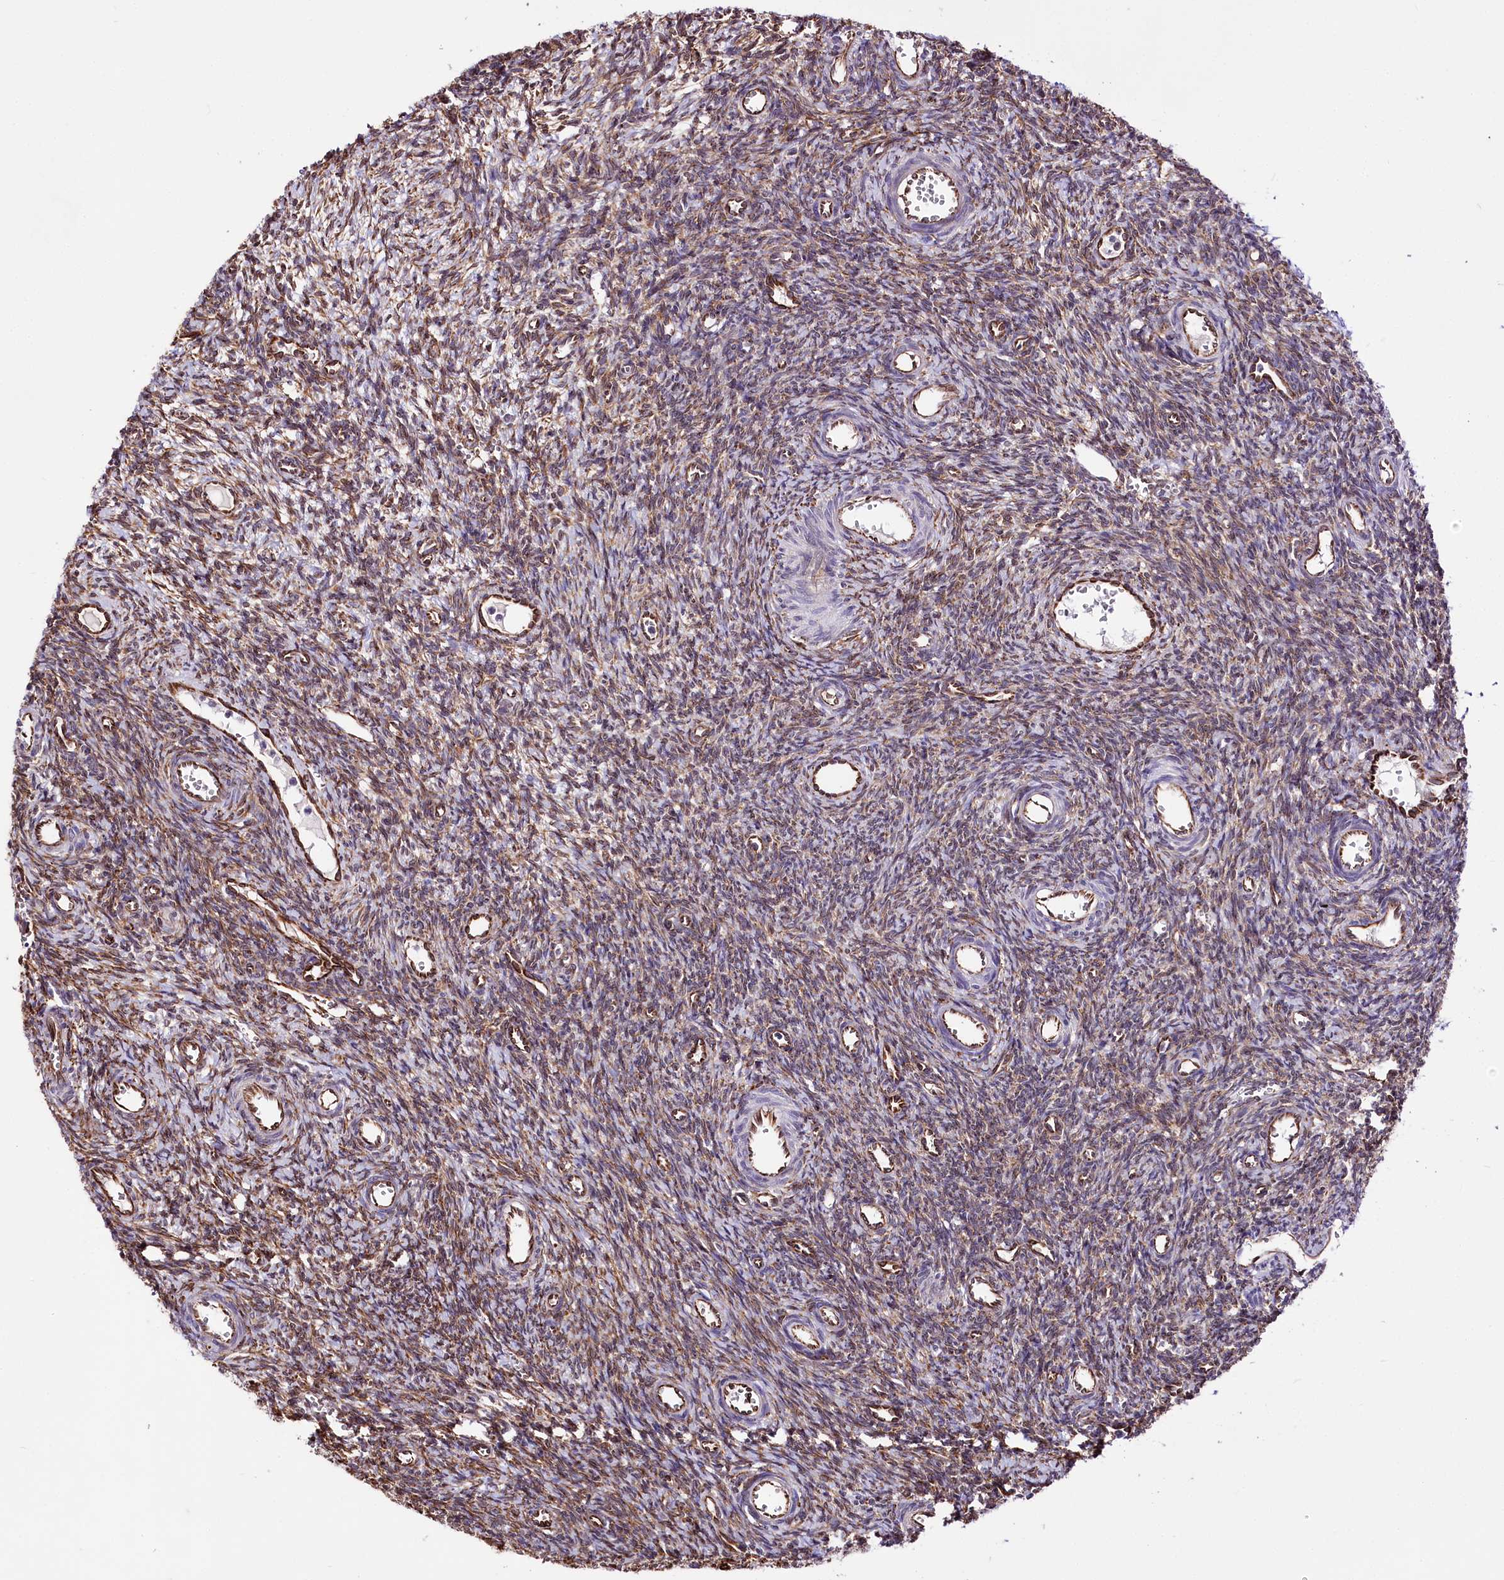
{"staining": {"intensity": "moderate", "quantity": "25%-75%", "location": "cytoplasmic/membranous"}, "tissue": "ovary", "cell_type": "Ovarian stroma cells", "image_type": "normal", "snomed": [{"axis": "morphology", "description": "Normal tissue, NOS"}, {"axis": "topography", "description": "Ovary"}], "caption": "High-magnification brightfield microscopy of normal ovary stained with DAB (3,3'-diaminobenzidine) (brown) and counterstained with hematoxylin (blue). ovarian stroma cells exhibit moderate cytoplasmic/membranous staining is seen in about25%-75% of cells. (DAB (3,3'-diaminobenzidine) IHC with brightfield microscopy, high magnification).", "gene": "WWC1", "patient": {"sex": "female", "age": 39}}